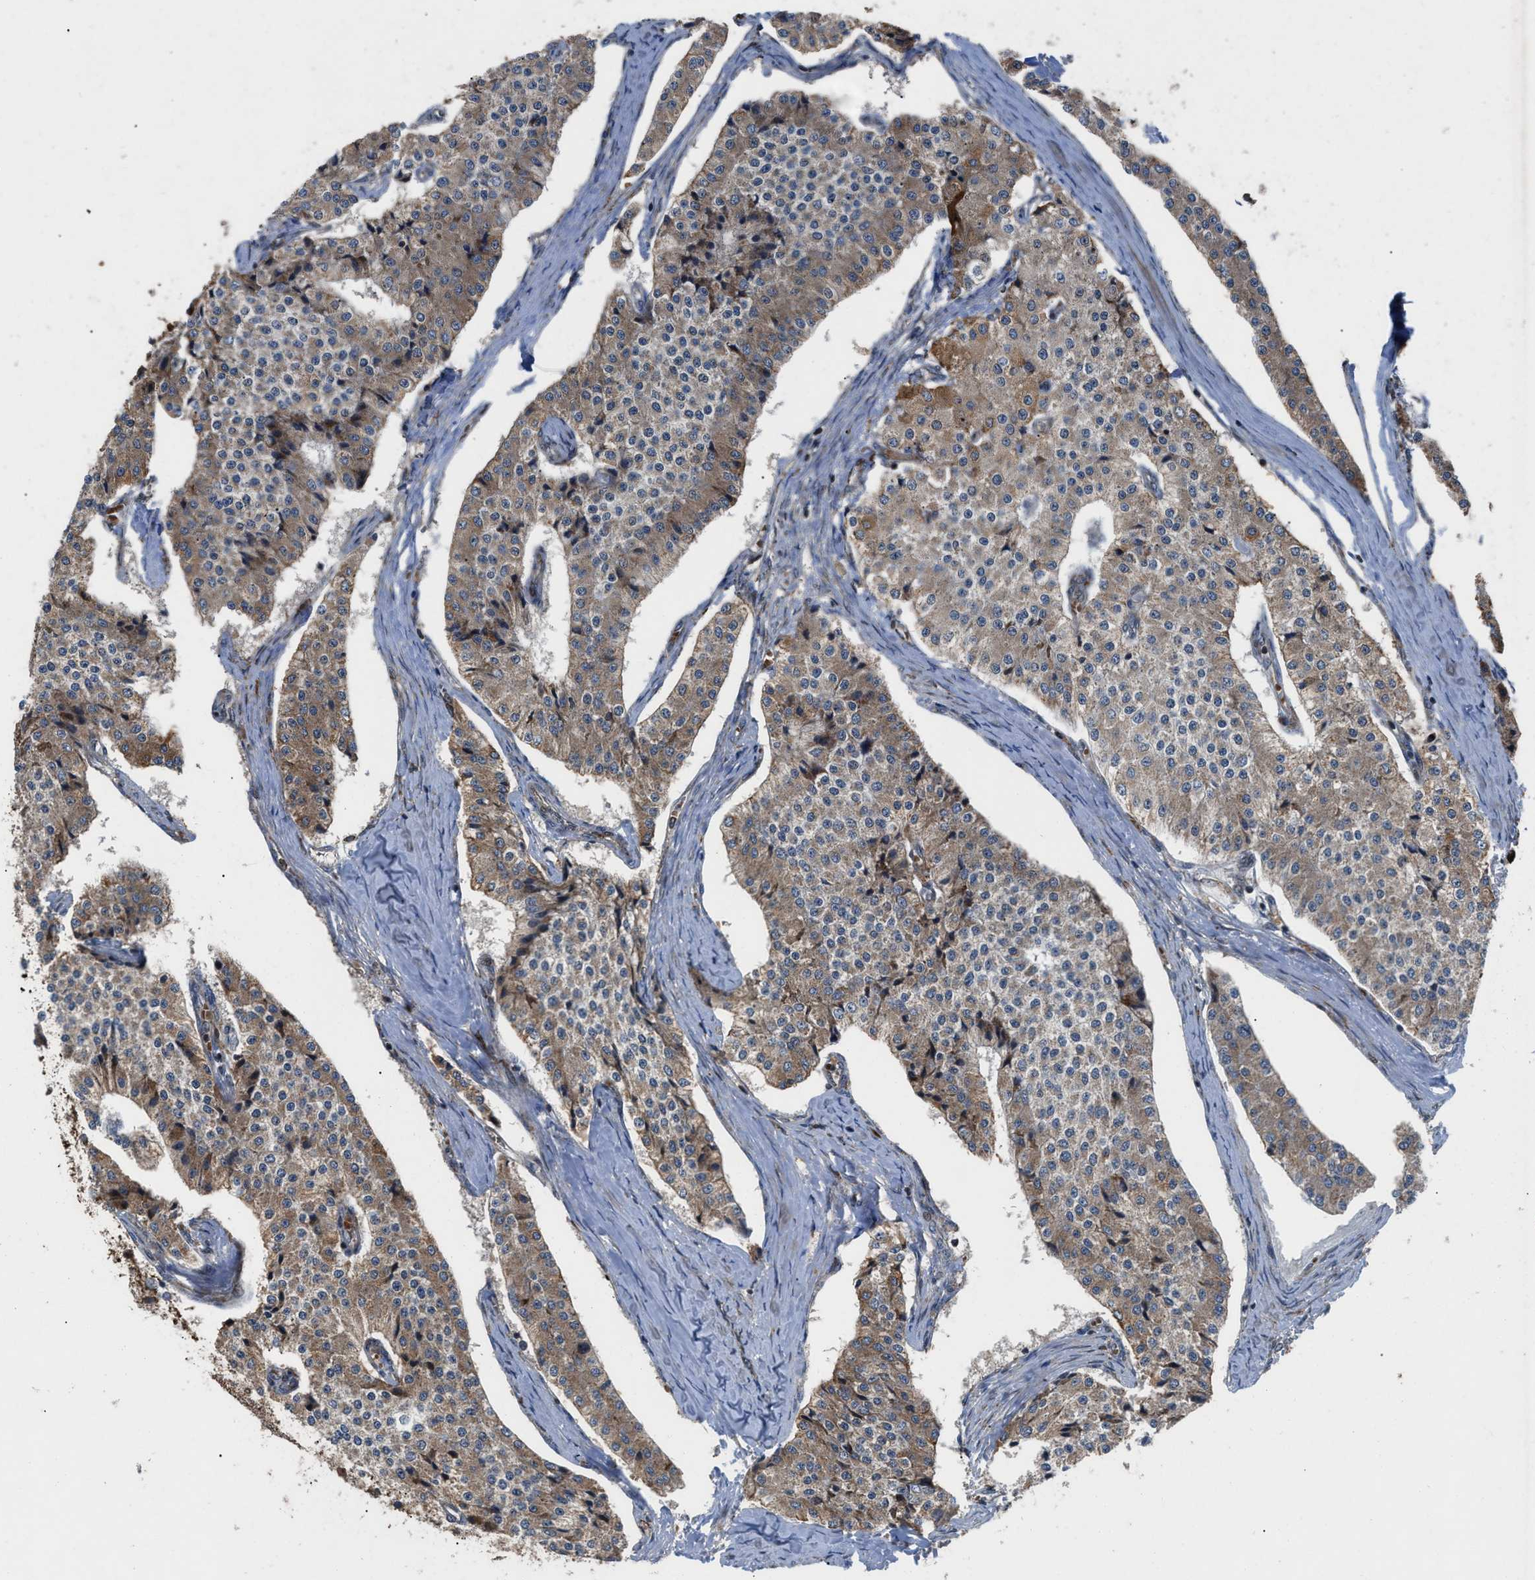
{"staining": {"intensity": "weak", "quantity": ">75%", "location": "cytoplasmic/membranous"}, "tissue": "carcinoid", "cell_type": "Tumor cells", "image_type": "cancer", "snomed": [{"axis": "morphology", "description": "Carcinoid, malignant, NOS"}, {"axis": "topography", "description": "Colon"}], "caption": "A low amount of weak cytoplasmic/membranous positivity is seen in approximately >75% of tumor cells in malignant carcinoid tissue. The staining was performed using DAB, with brown indicating positive protein expression. Nuclei are stained blue with hematoxylin.", "gene": "AP3M2", "patient": {"sex": "female", "age": 52}}